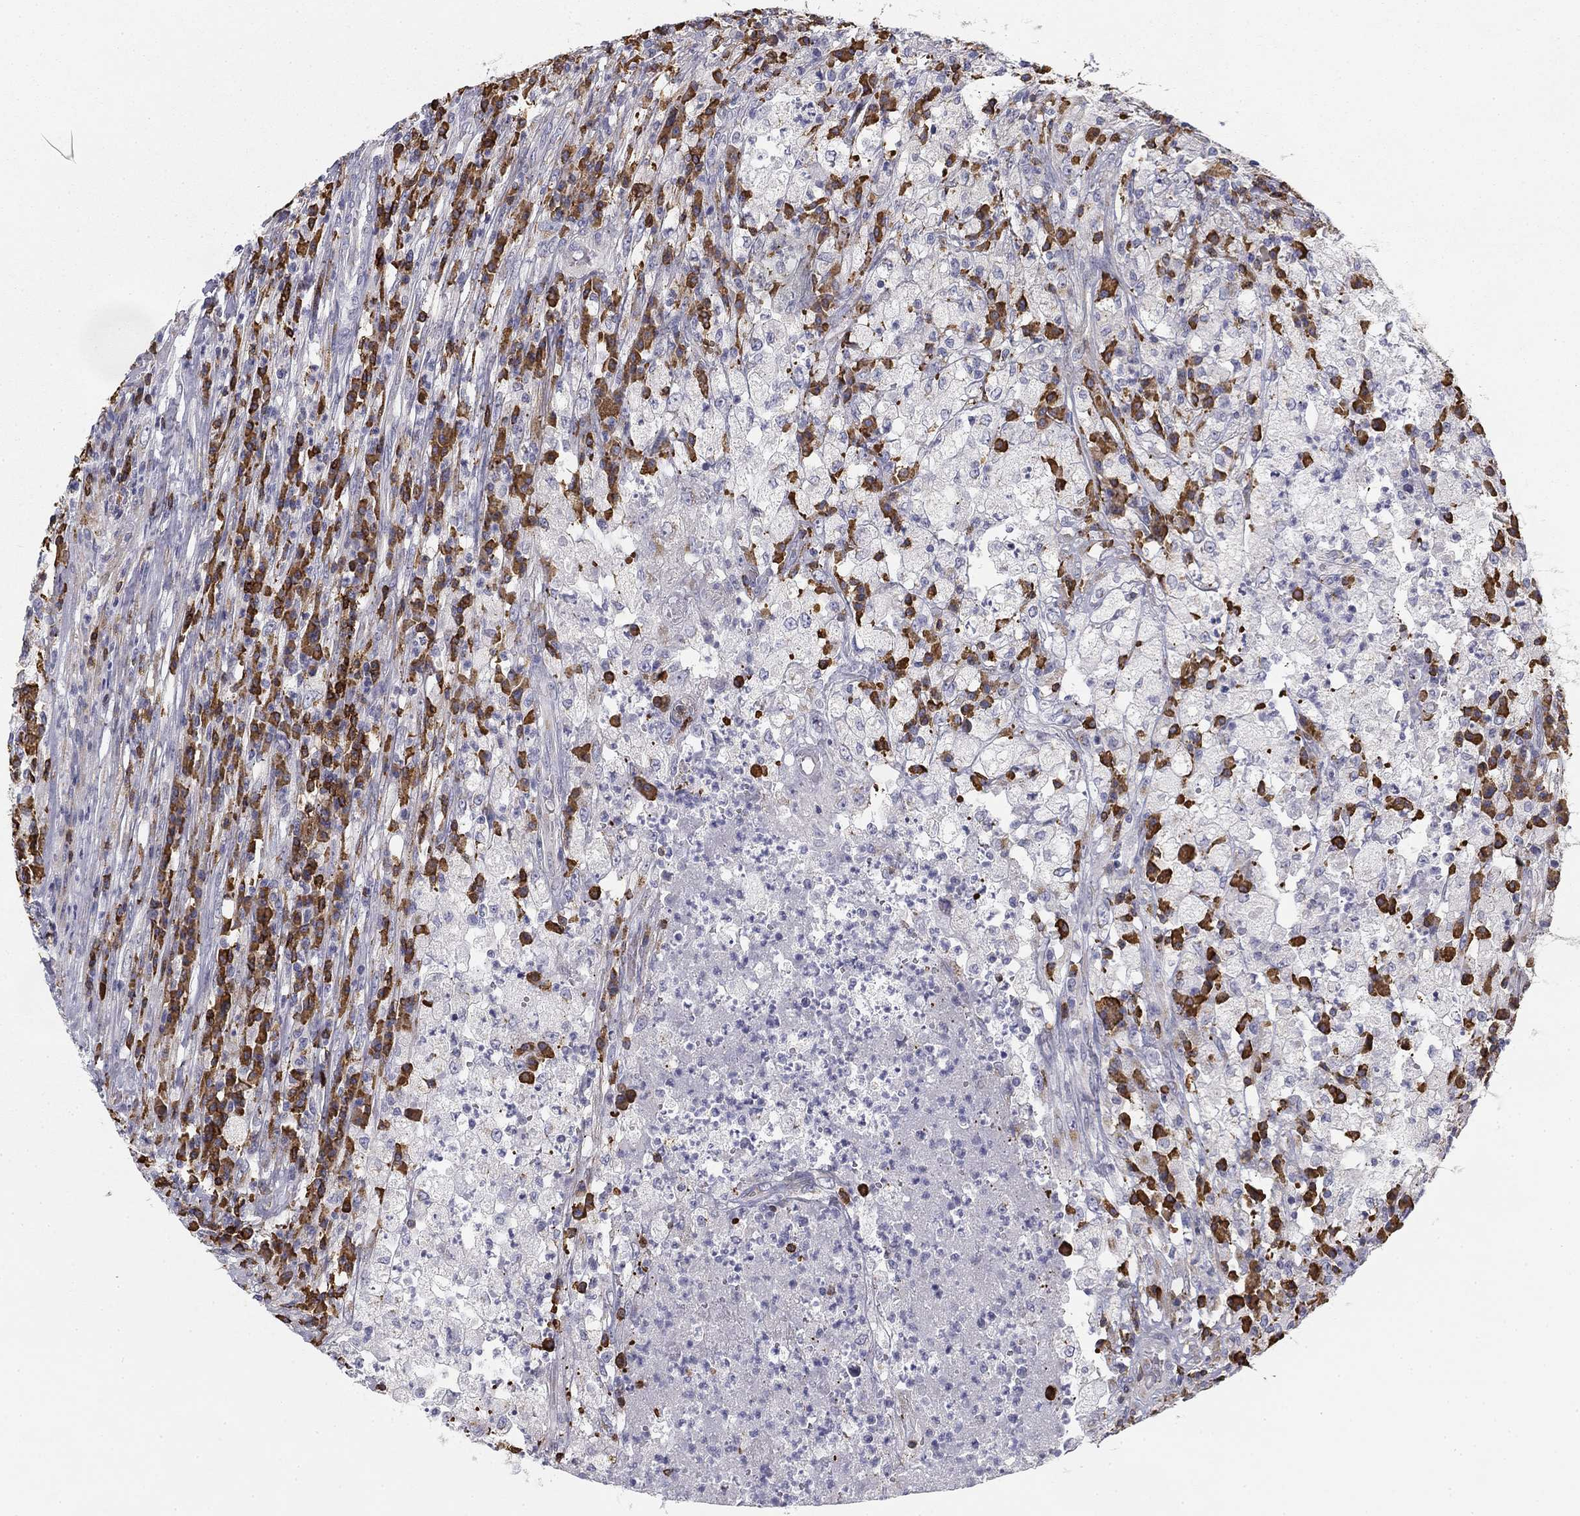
{"staining": {"intensity": "negative", "quantity": "none", "location": "none"}, "tissue": "testis cancer", "cell_type": "Tumor cells", "image_type": "cancer", "snomed": [{"axis": "morphology", "description": "Necrosis, NOS"}, {"axis": "morphology", "description": "Carcinoma, Embryonal, NOS"}, {"axis": "topography", "description": "Testis"}], "caption": "Image shows no protein positivity in tumor cells of testis cancer (embryonal carcinoma) tissue.", "gene": "TRAT1", "patient": {"sex": "male", "age": 19}}